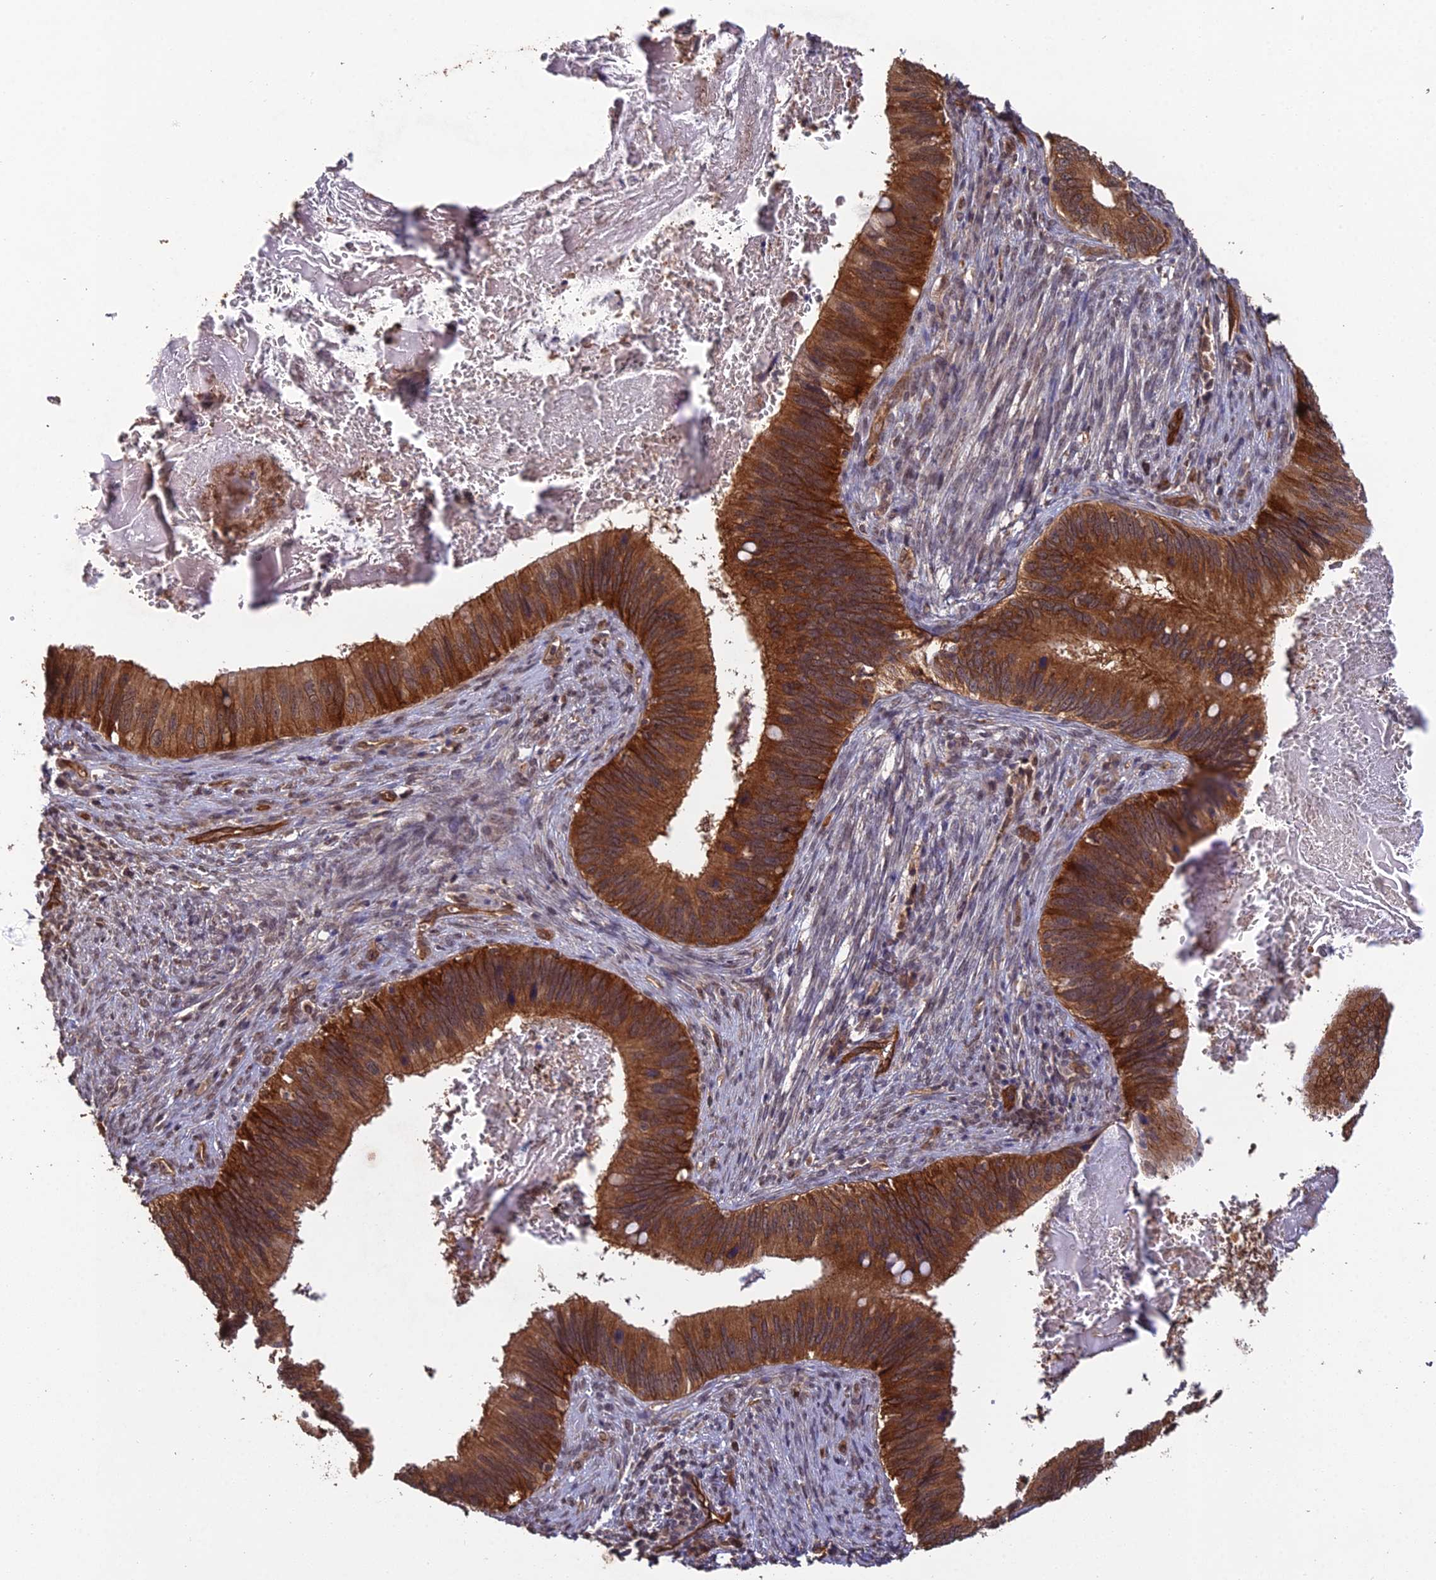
{"staining": {"intensity": "strong", "quantity": ">75%", "location": "cytoplasmic/membranous"}, "tissue": "cervical cancer", "cell_type": "Tumor cells", "image_type": "cancer", "snomed": [{"axis": "morphology", "description": "Adenocarcinoma, NOS"}, {"axis": "topography", "description": "Cervix"}], "caption": "There is high levels of strong cytoplasmic/membranous expression in tumor cells of adenocarcinoma (cervical), as demonstrated by immunohistochemical staining (brown color).", "gene": "RALGAPA2", "patient": {"sex": "female", "age": 42}}